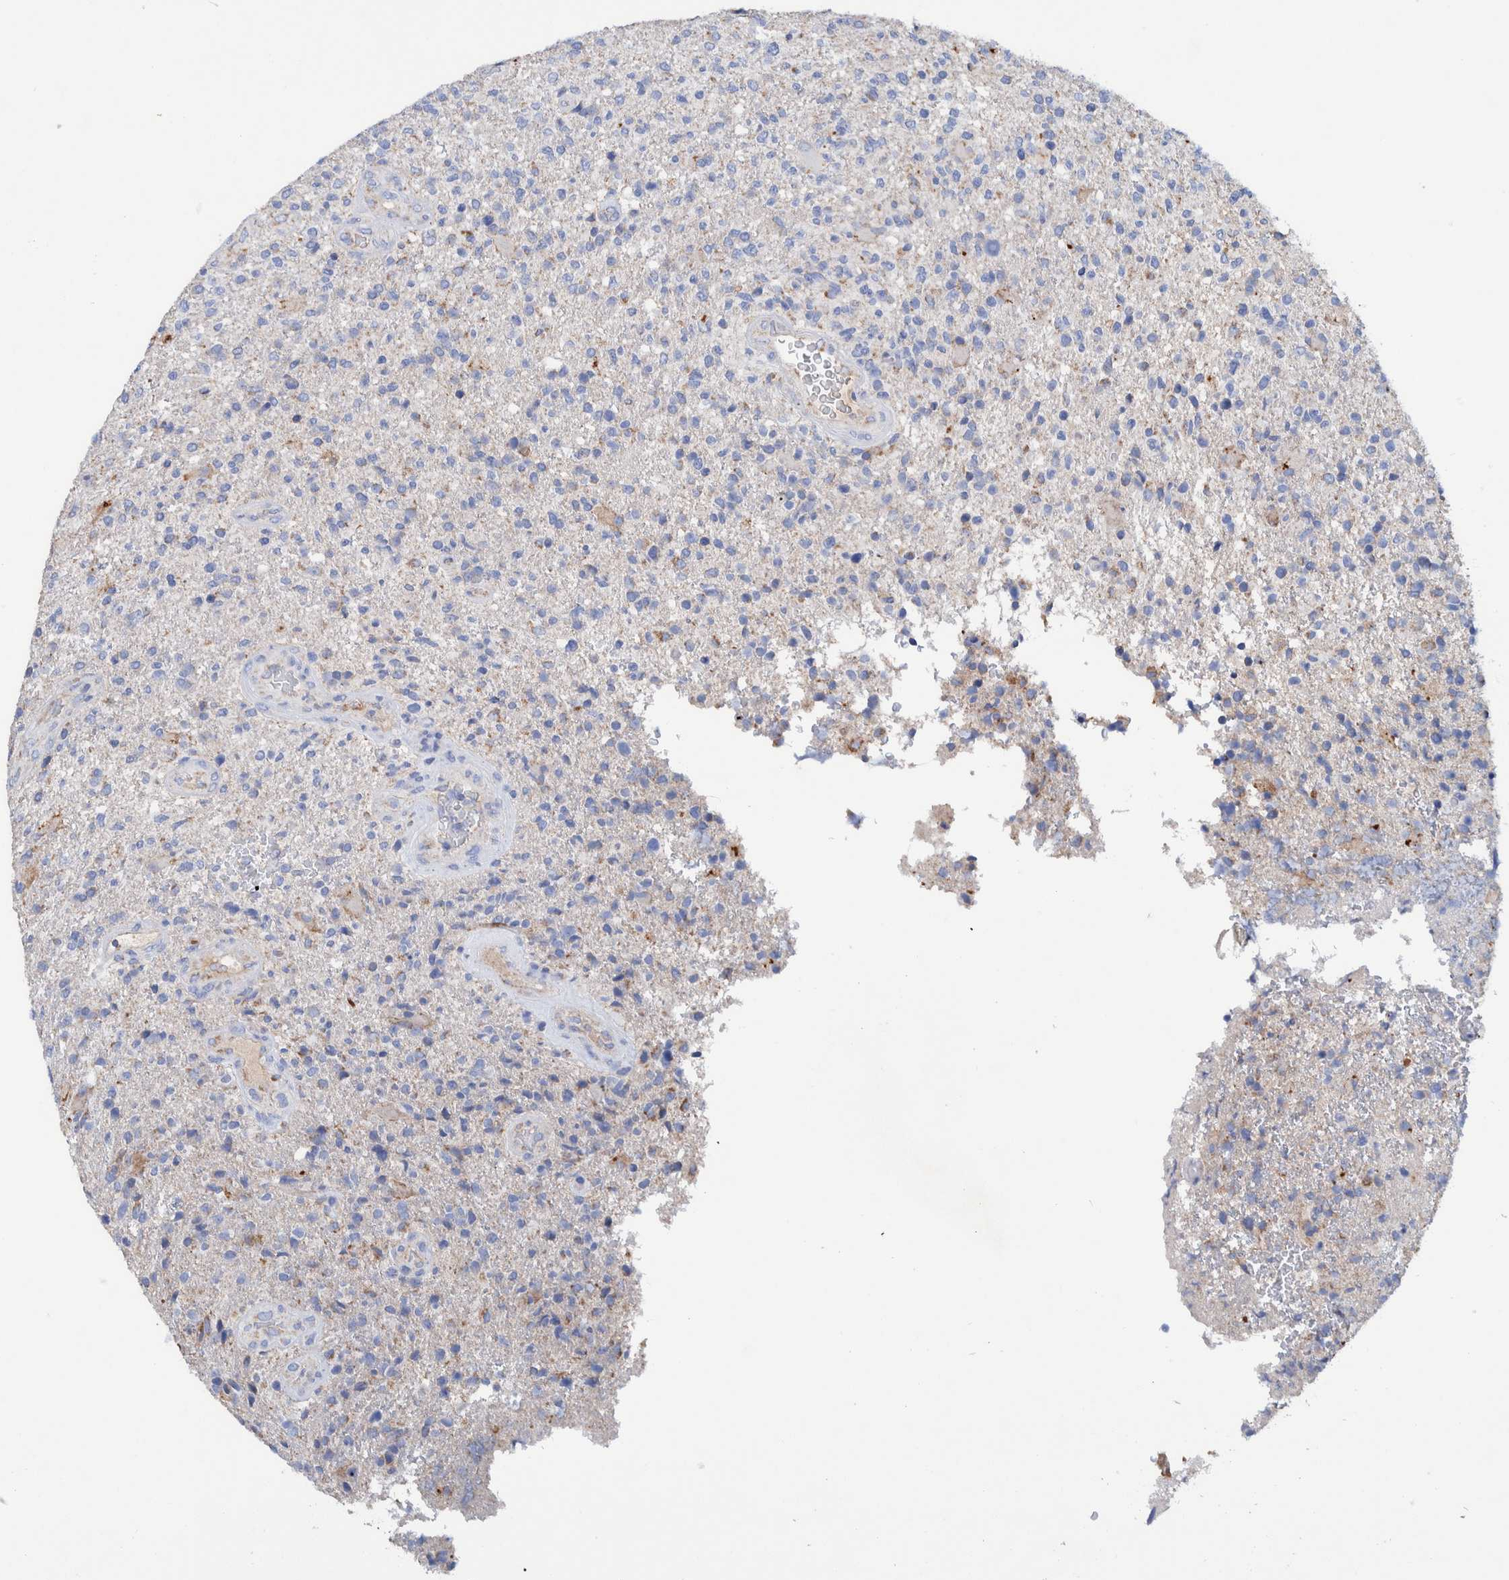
{"staining": {"intensity": "weak", "quantity": "<25%", "location": "cytoplasmic/membranous"}, "tissue": "glioma", "cell_type": "Tumor cells", "image_type": "cancer", "snomed": [{"axis": "morphology", "description": "Glioma, malignant, High grade"}, {"axis": "topography", "description": "Brain"}], "caption": "The micrograph displays no significant positivity in tumor cells of glioma.", "gene": "DECR1", "patient": {"sex": "male", "age": 72}}